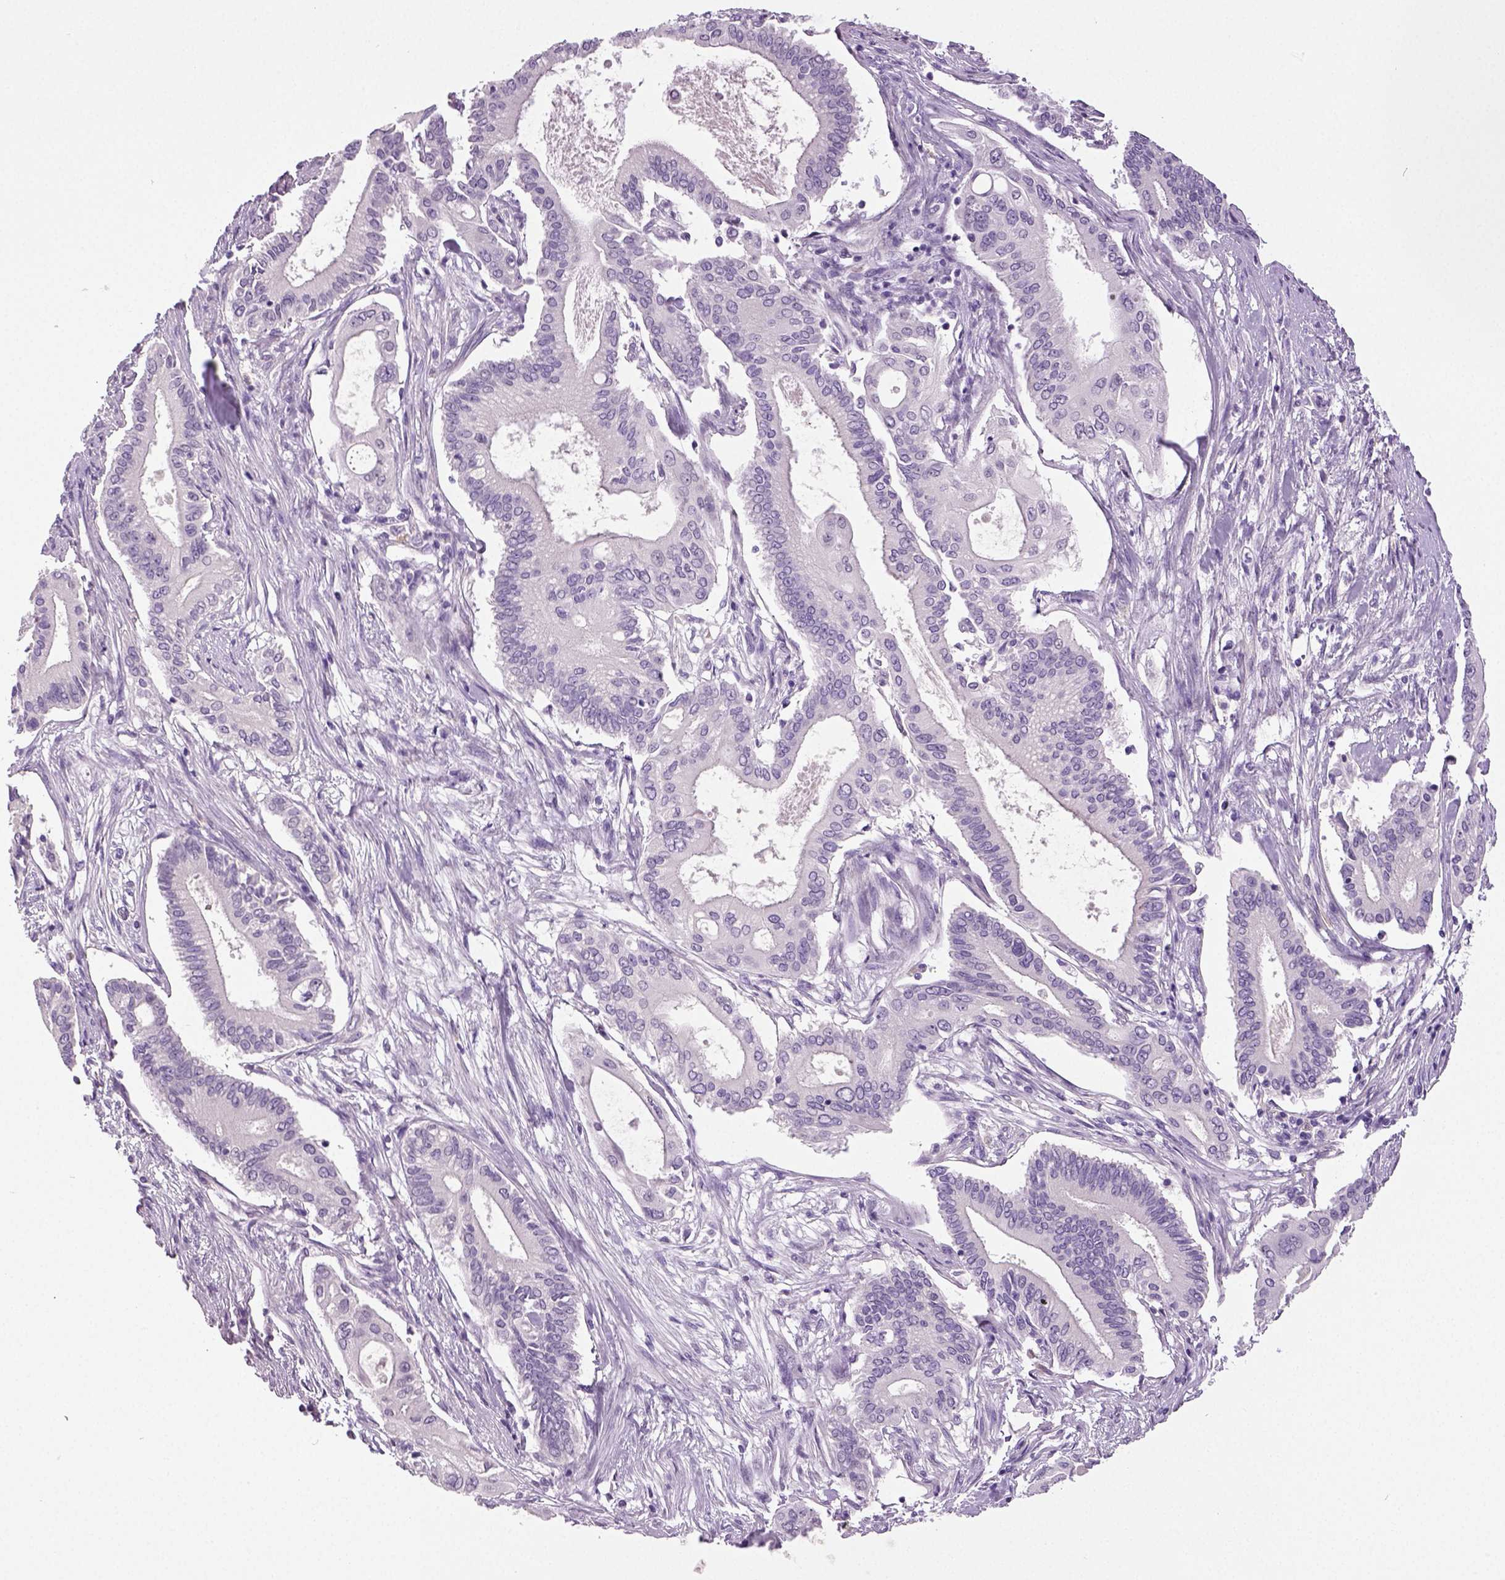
{"staining": {"intensity": "negative", "quantity": "none", "location": "none"}, "tissue": "pancreatic cancer", "cell_type": "Tumor cells", "image_type": "cancer", "snomed": [{"axis": "morphology", "description": "Adenocarcinoma, NOS"}, {"axis": "topography", "description": "Pancreas"}], "caption": "Tumor cells show no significant staining in adenocarcinoma (pancreatic).", "gene": "NECAB2", "patient": {"sex": "female", "age": 68}}